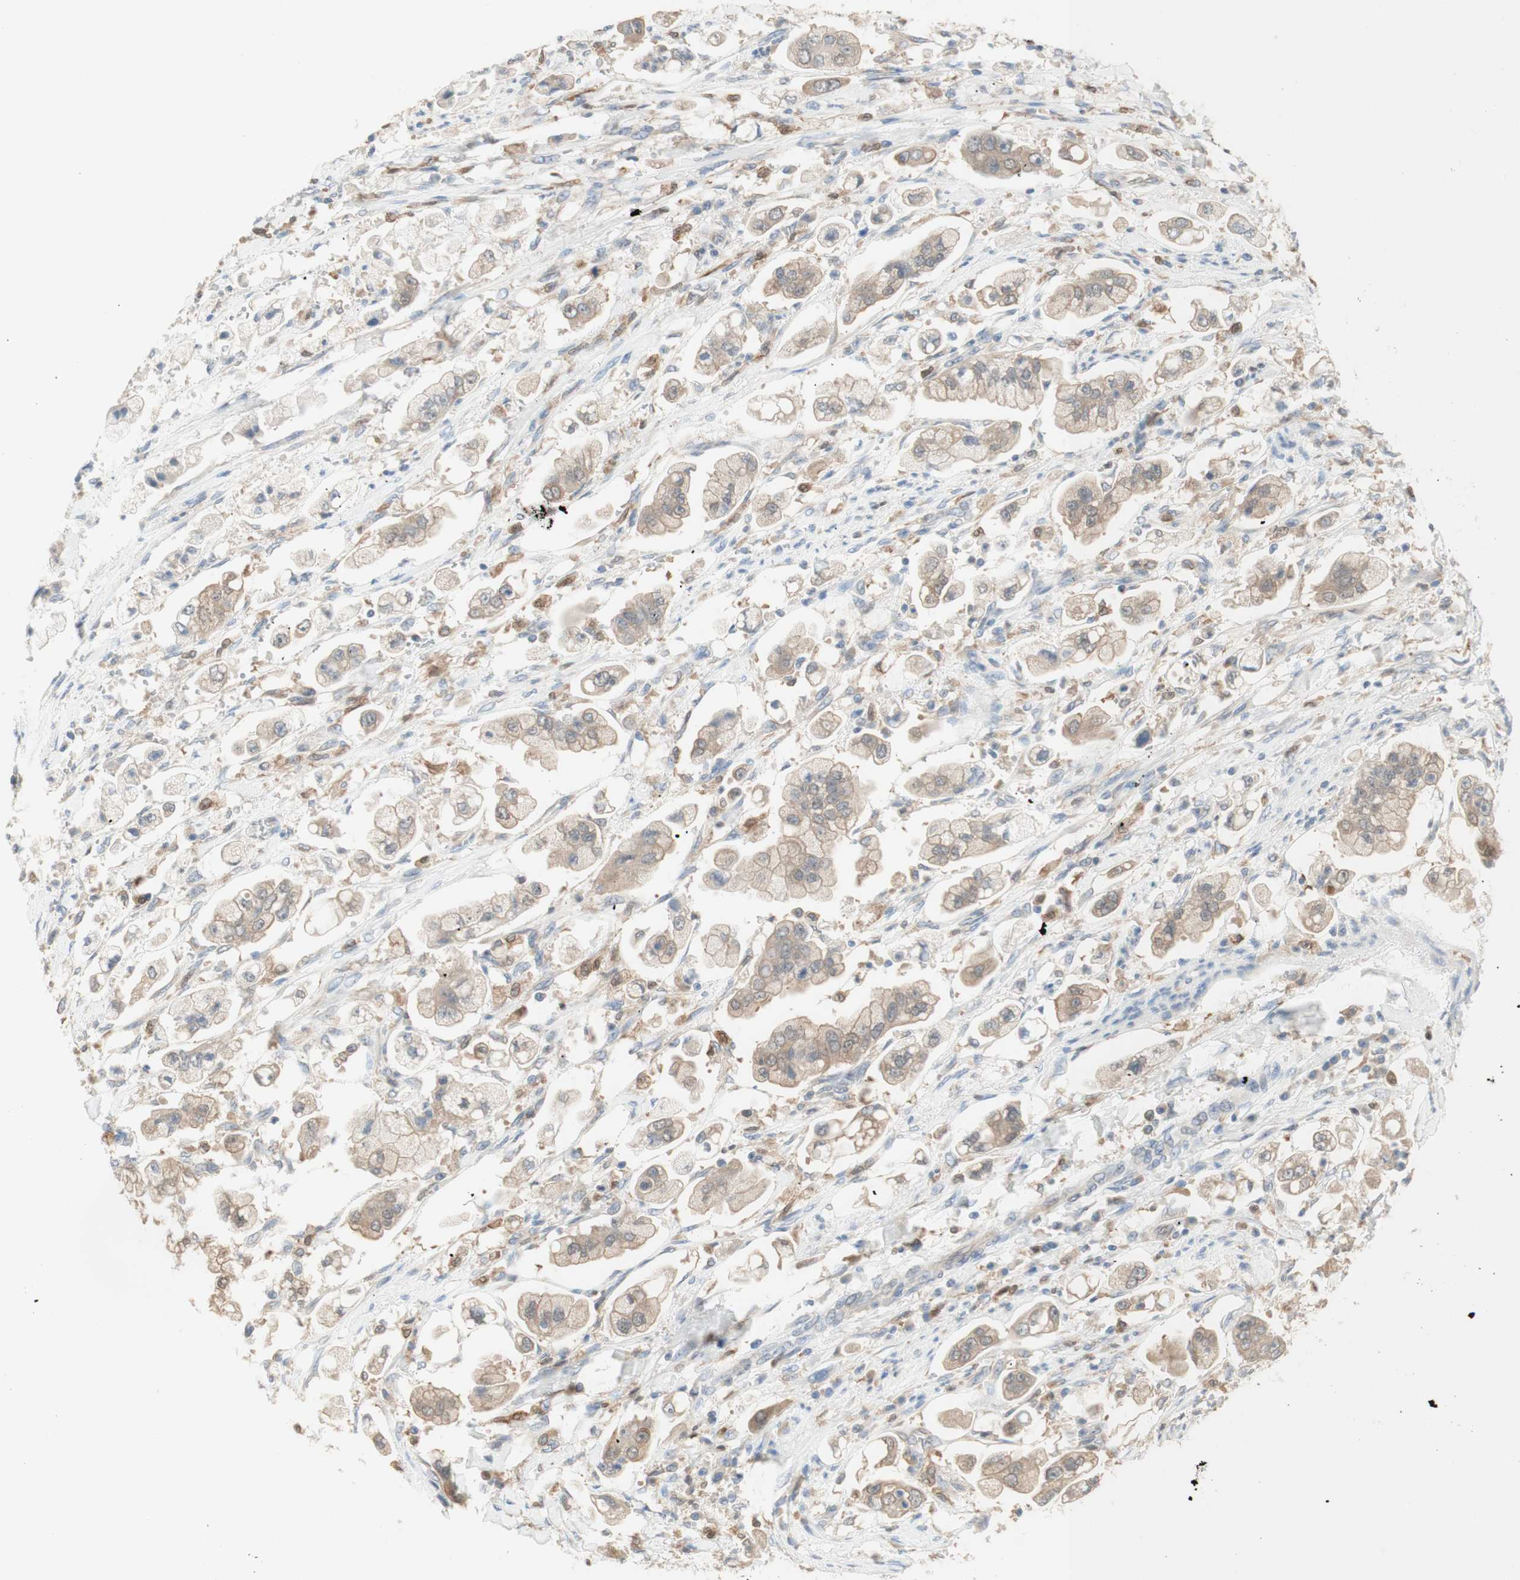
{"staining": {"intensity": "weak", "quantity": ">75%", "location": "cytoplasmic/membranous"}, "tissue": "stomach cancer", "cell_type": "Tumor cells", "image_type": "cancer", "snomed": [{"axis": "morphology", "description": "Adenocarcinoma, NOS"}, {"axis": "topography", "description": "Stomach"}], "caption": "Human adenocarcinoma (stomach) stained with a brown dye shows weak cytoplasmic/membranous positive positivity in about >75% of tumor cells.", "gene": "COMT", "patient": {"sex": "male", "age": 62}}